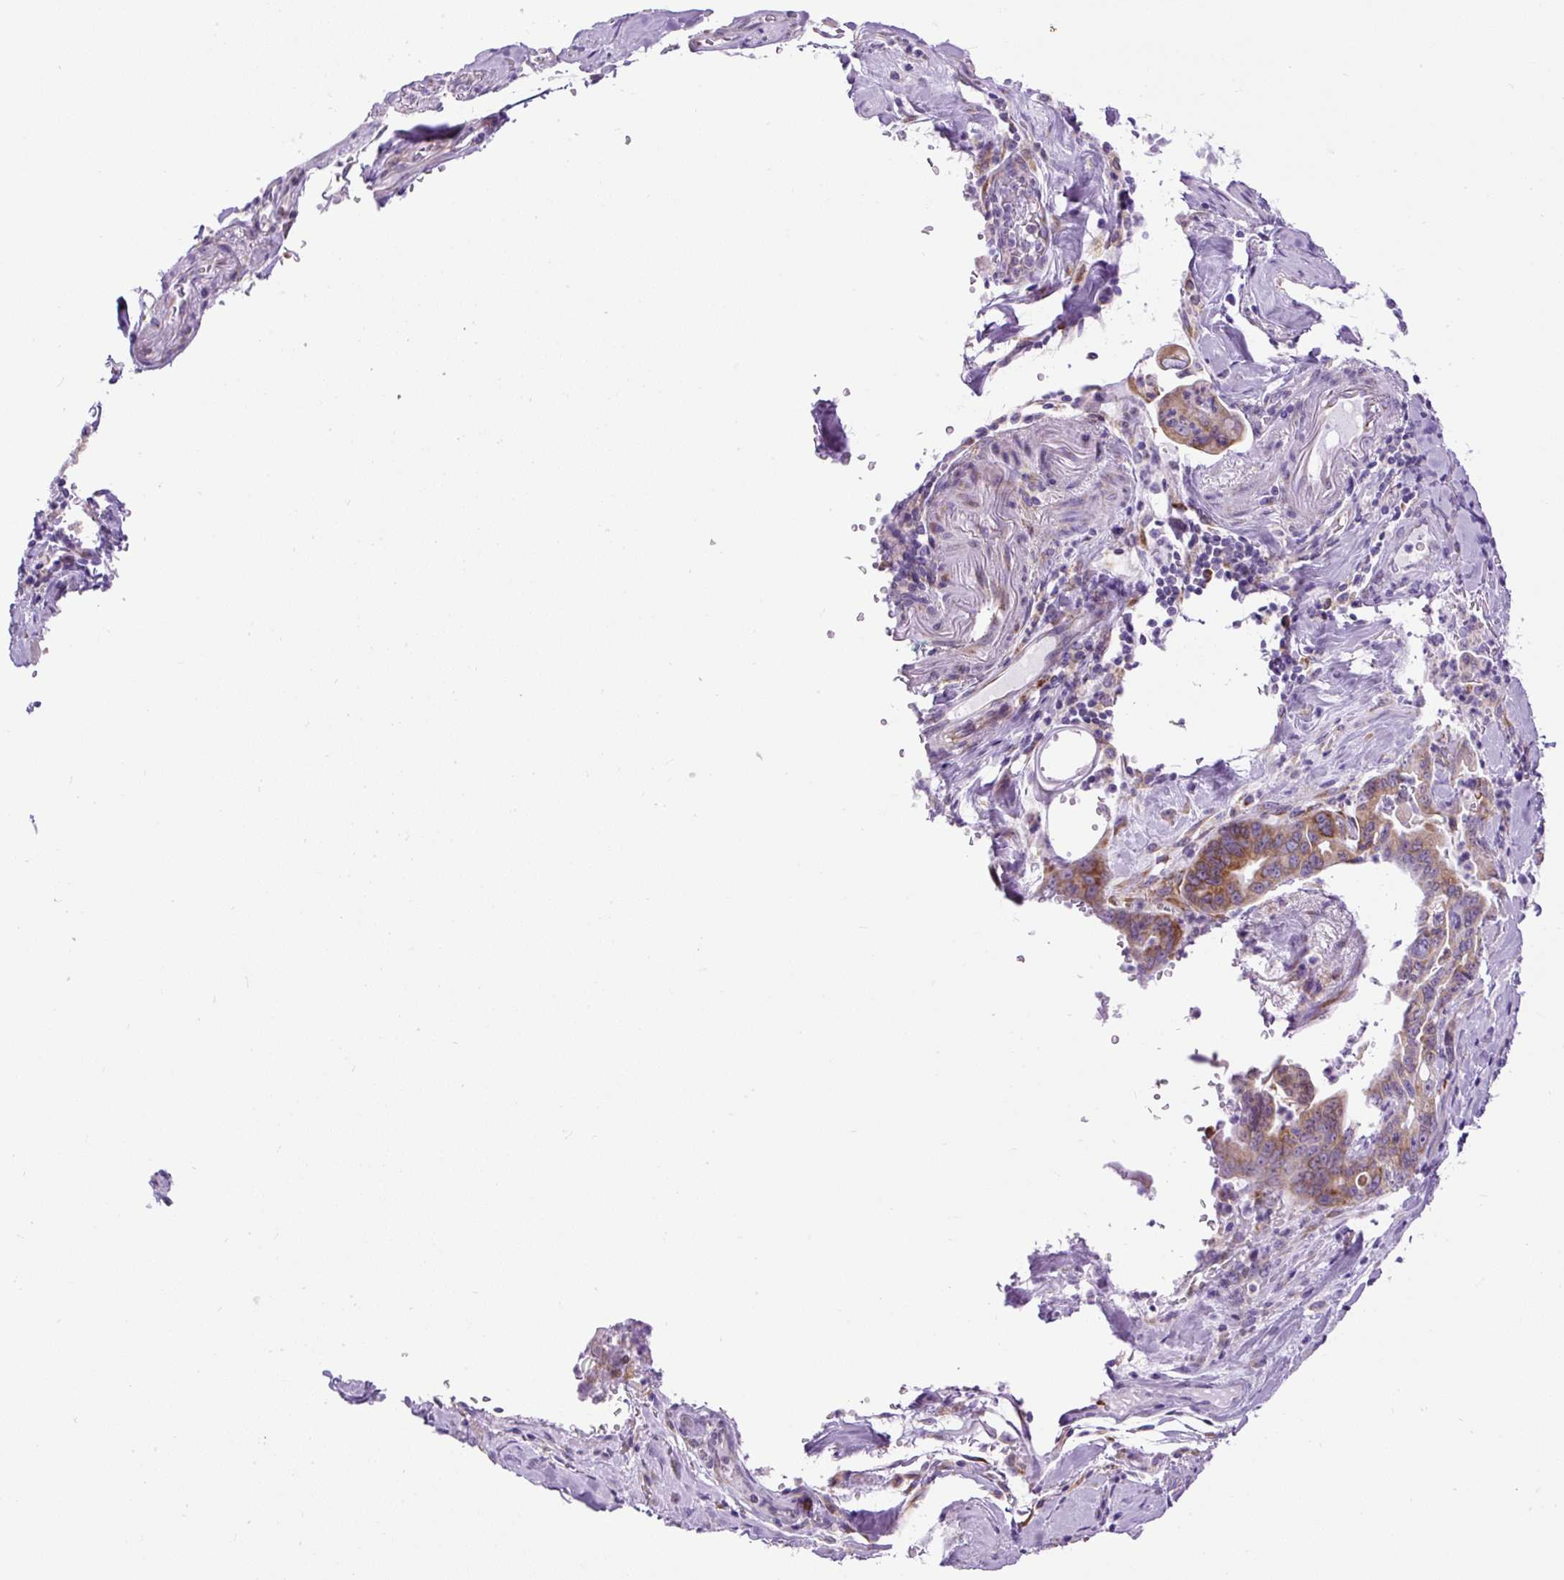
{"staining": {"intensity": "moderate", "quantity": ">75%", "location": "cytoplasmic/membranous"}, "tissue": "pancreatic cancer", "cell_type": "Tumor cells", "image_type": "cancer", "snomed": [{"axis": "morphology", "description": "Adenocarcinoma, NOS"}, {"axis": "topography", "description": "Pancreas"}], "caption": "Immunohistochemical staining of human pancreatic adenocarcinoma reveals medium levels of moderate cytoplasmic/membranous expression in about >75% of tumor cells. (IHC, brightfield microscopy, high magnification).", "gene": "DDOST", "patient": {"sex": "male", "age": 70}}